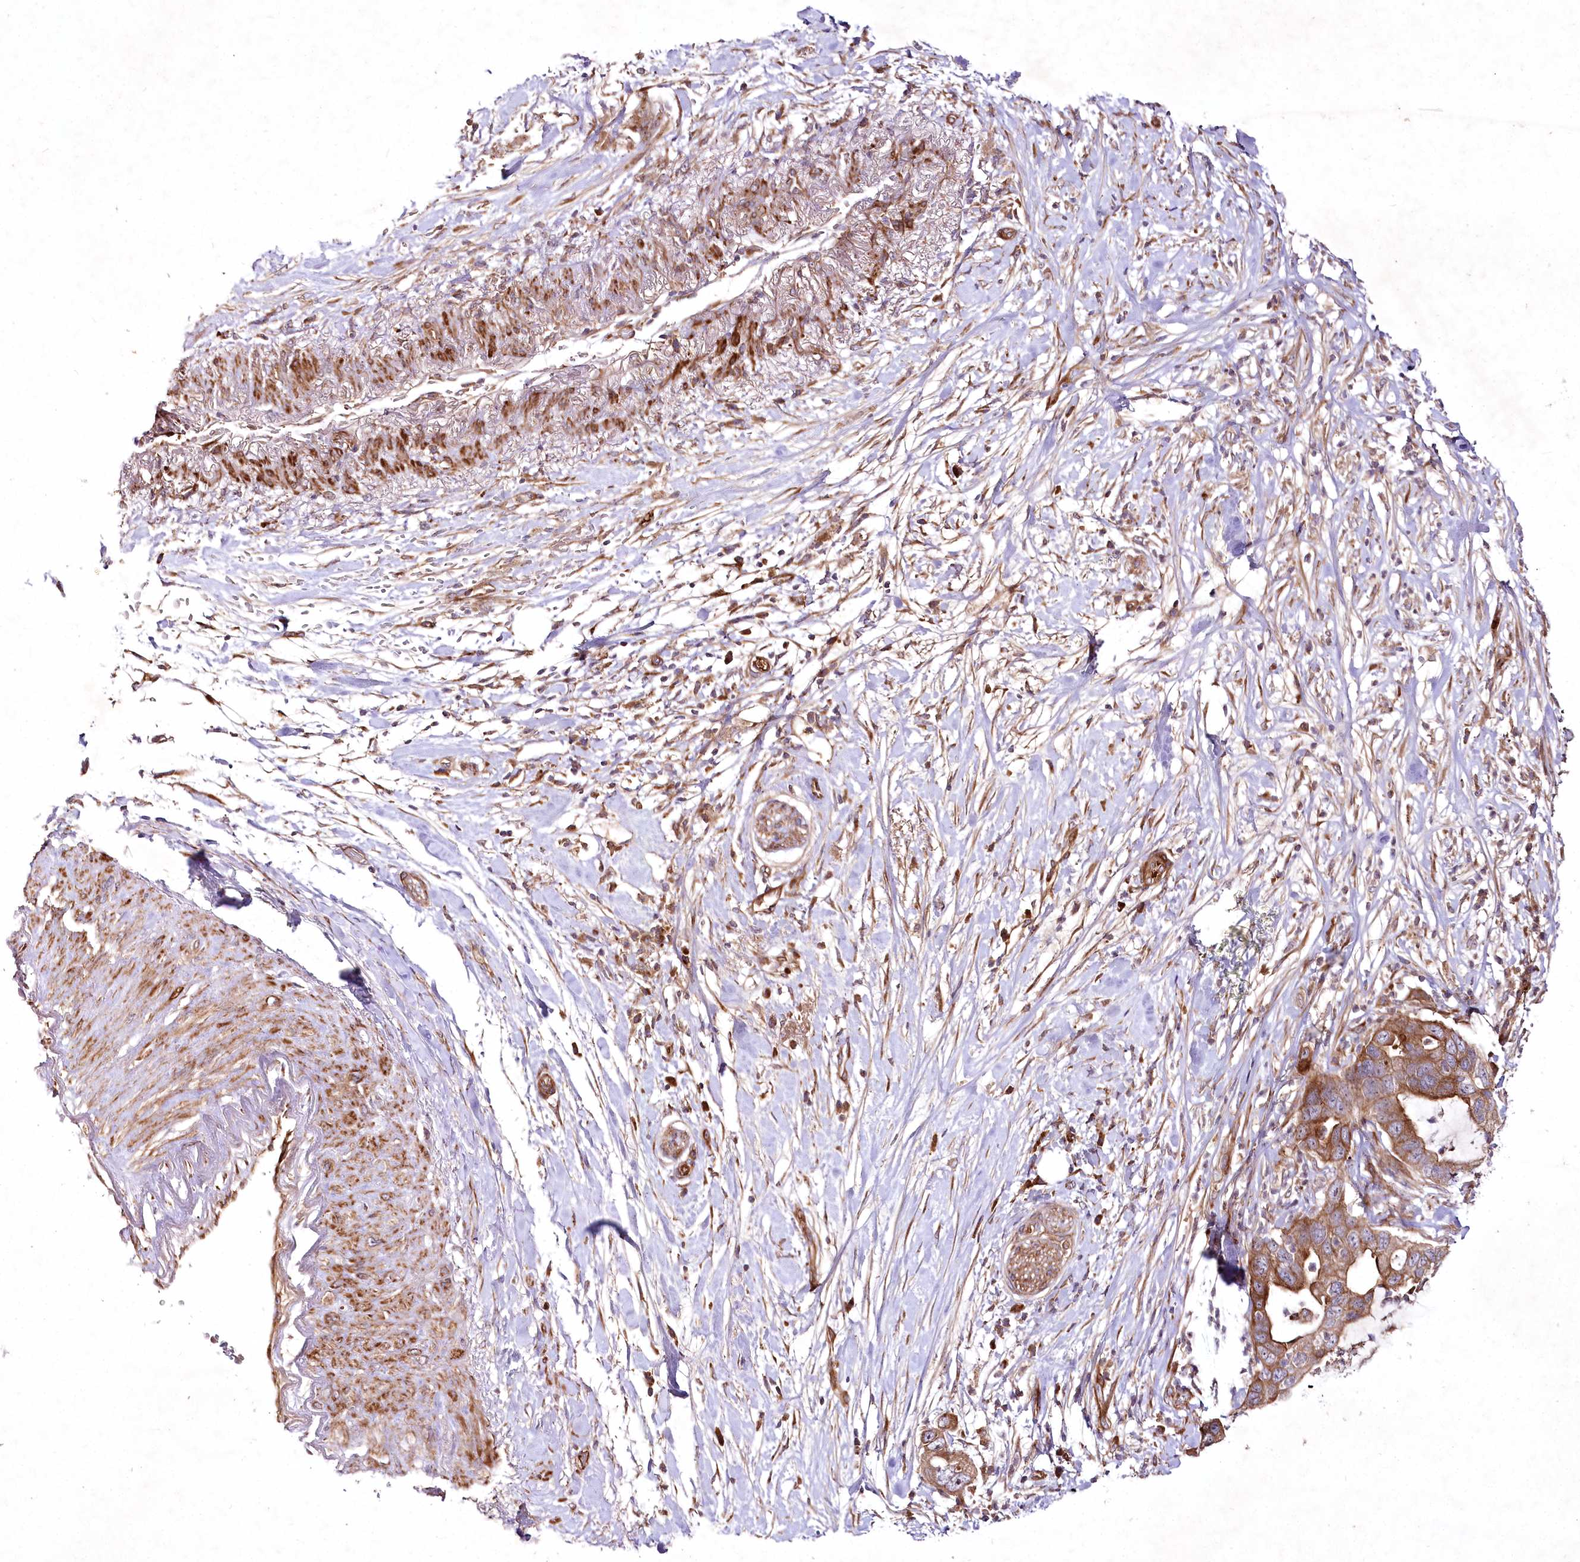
{"staining": {"intensity": "moderate", "quantity": ">75%", "location": "cytoplasmic/membranous"}, "tissue": "pancreatic cancer", "cell_type": "Tumor cells", "image_type": "cancer", "snomed": [{"axis": "morphology", "description": "Adenocarcinoma, NOS"}, {"axis": "topography", "description": "Pancreas"}], "caption": "A brown stain highlights moderate cytoplasmic/membranous expression of a protein in human pancreatic cancer tumor cells.", "gene": "PSTK", "patient": {"sex": "female", "age": 71}}